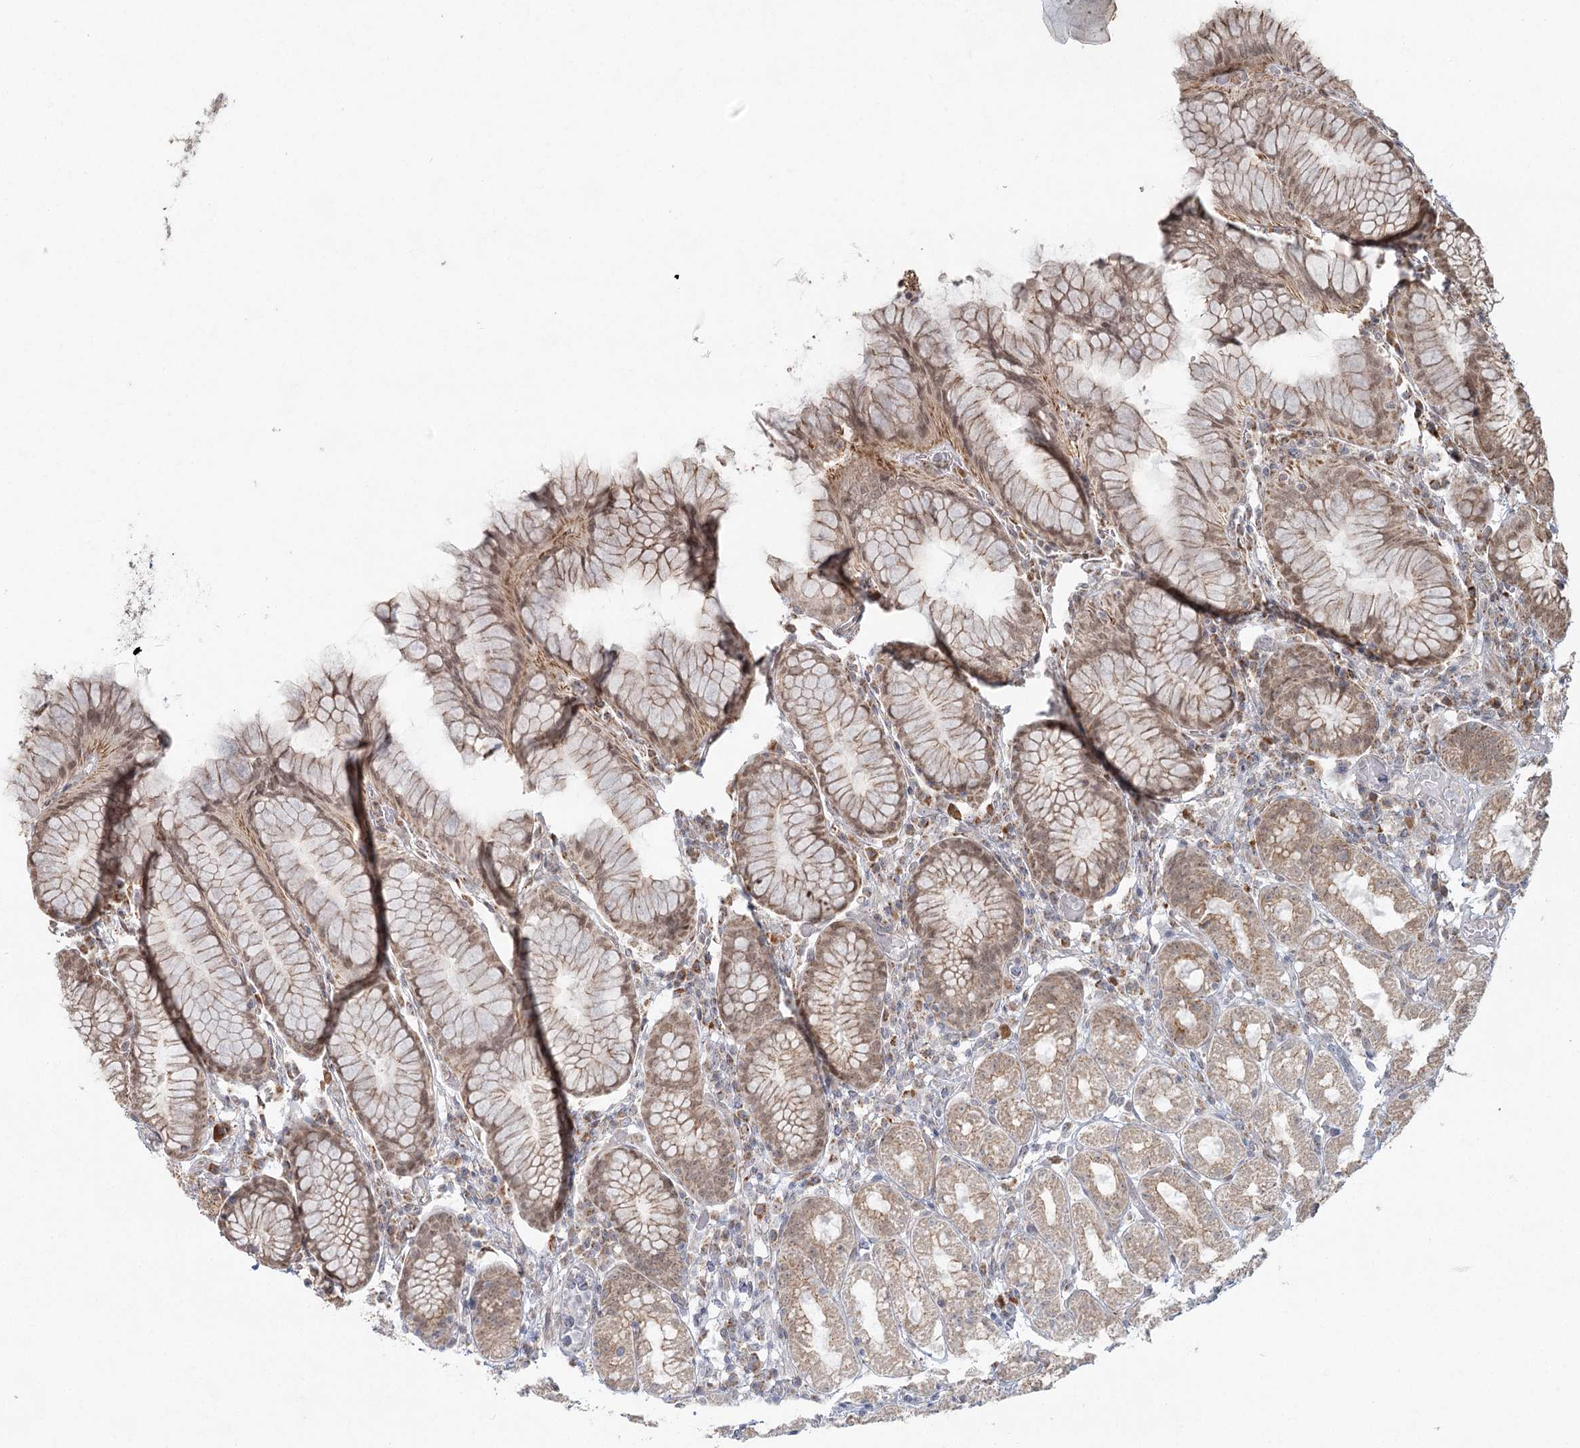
{"staining": {"intensity": "moderate", "quantity": ">75%", "location": "cytoplasmic/membranous,nuclear"}, "tissue": "stomach", "cell_type": "Glandular cells", "image_type": "normal", "snomed": [{"axis": "morphology", "description": "Normal tissue, NOS"}, {"axis": "topography", "description": "Stomach, lower"}], "caption": "Immunohistochemistry of benign stomach exhibits medium levels of moderate cytoplasmic/membranous,nuclear positivity in approximately >75% of glandular cells.", "gene": "LACTB", "patient": {"sex": "female", "age": 56}}